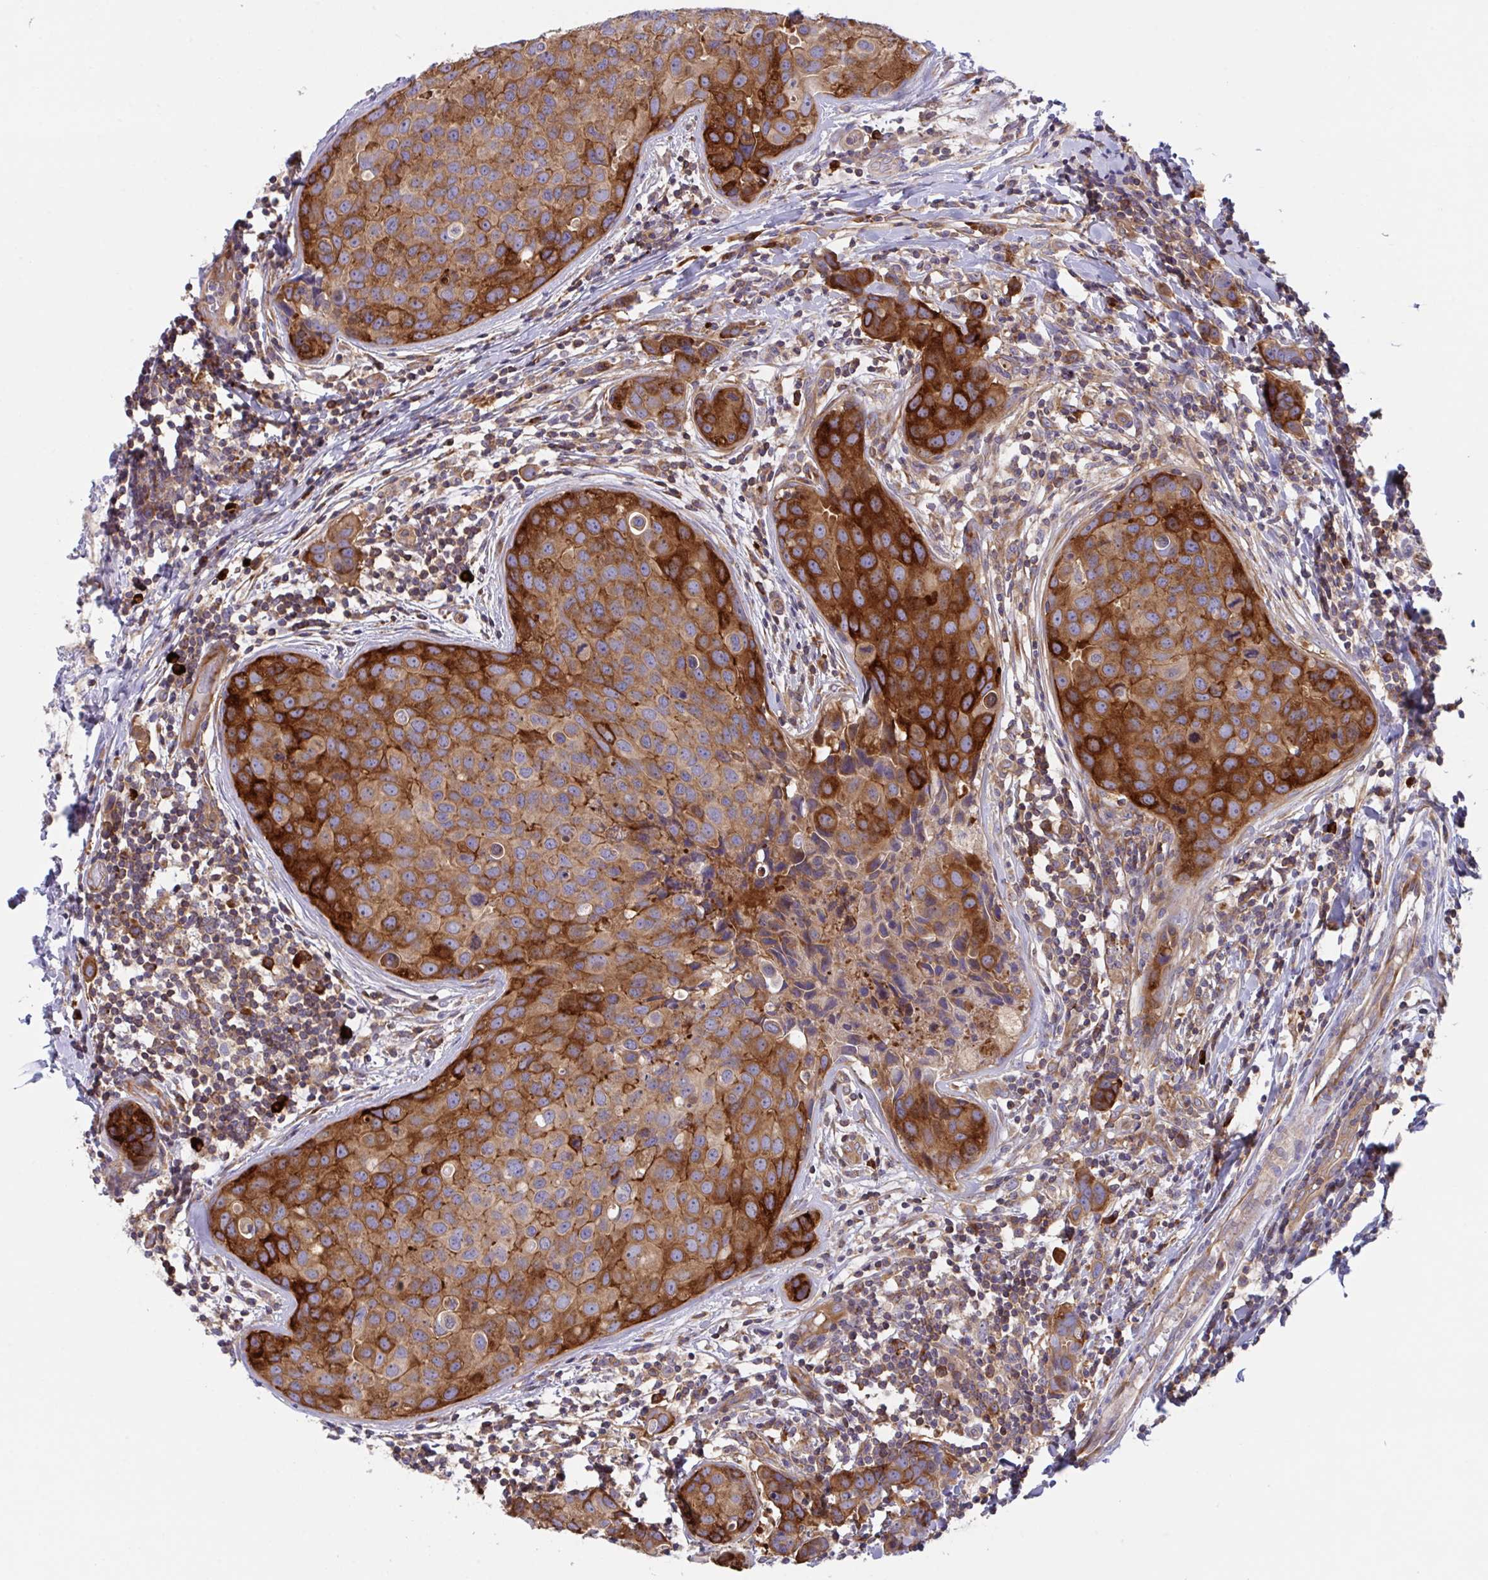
{"staining": {"intensity": "strong", "quantity": ">75%", "location": "cytoplasmic/membranous"}, "tissue": "breast cancer", "cell_type": "Tumor cells", "image_type": "cancer", "snomed": [{"axis": "morphology", "description": "Duct carcinoma"}, {"axis": "topography", "description": "Breast"}], "caption": "Breast cancer (intraductal carcinoma) was stained to show a protein in brown. There is high levels of strong cytoplasmic/membranous staining in approximately >75% of tumor cells.", "gene": "YARS2", "patient": {"sex": "female", "age": 24}}